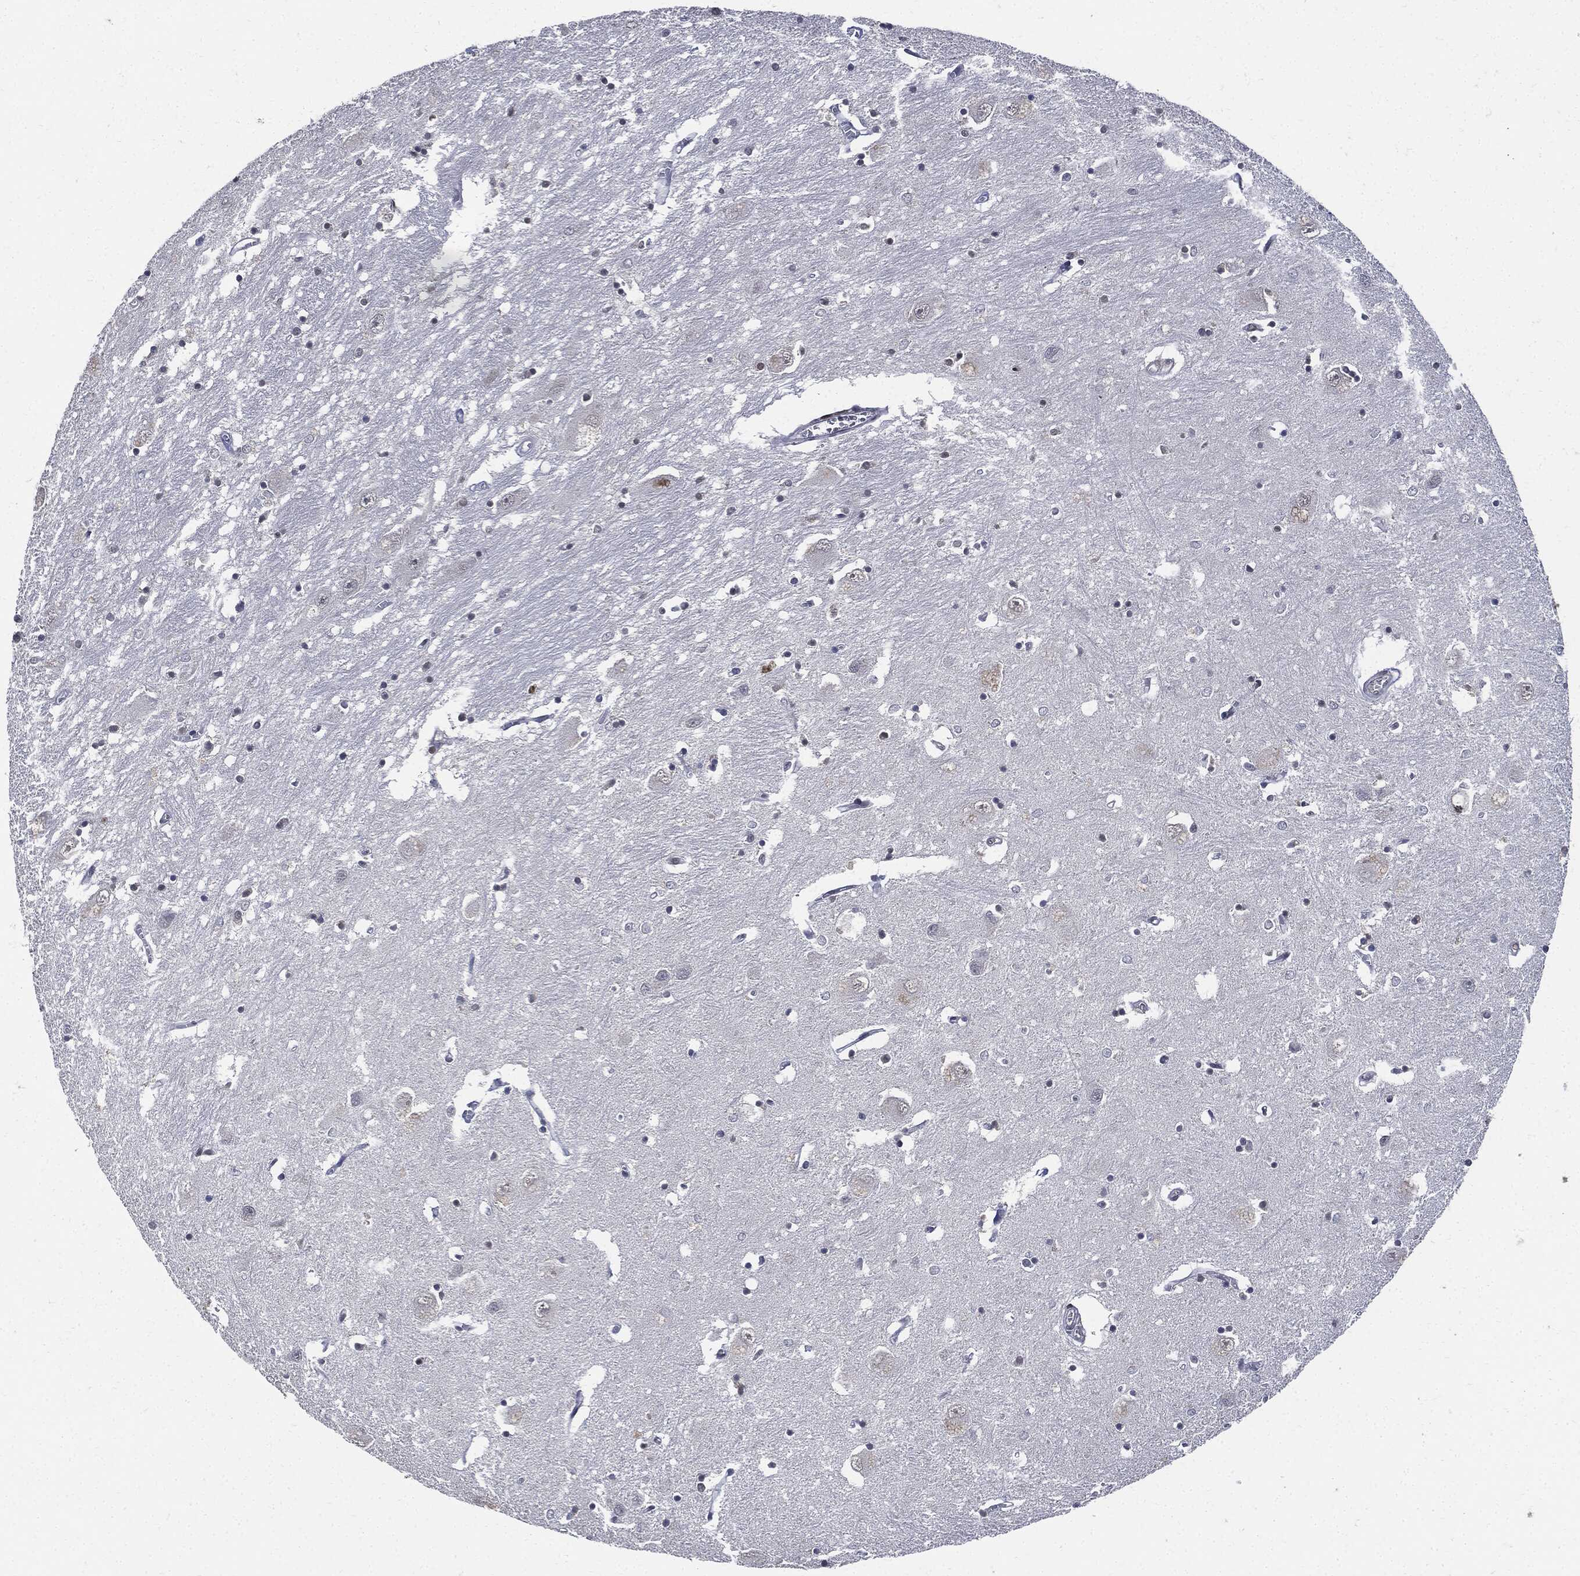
{"staining": {"intensity": "negative", "quantity": "none", "location": "none"}, "tissue": "caudate", "cell_type": "Glial cells", "image_type": "normal", "snomed": [{"axis": "morphology", "description": "Normal tissue, NOS"}, {"axis": "topography", "description": "Lateral ventricle wall"}], "caption": "Caudate was stained to show a protein in brown. There is no significant staining in glial cells. The staining was performed using DAB to visualize the protein expression in brown, while the nuclei were stained in blue with hematoxylin (Magnification: 20x).", "gene": "PCNA", "patient": {"sex": "male", "age": 54}}